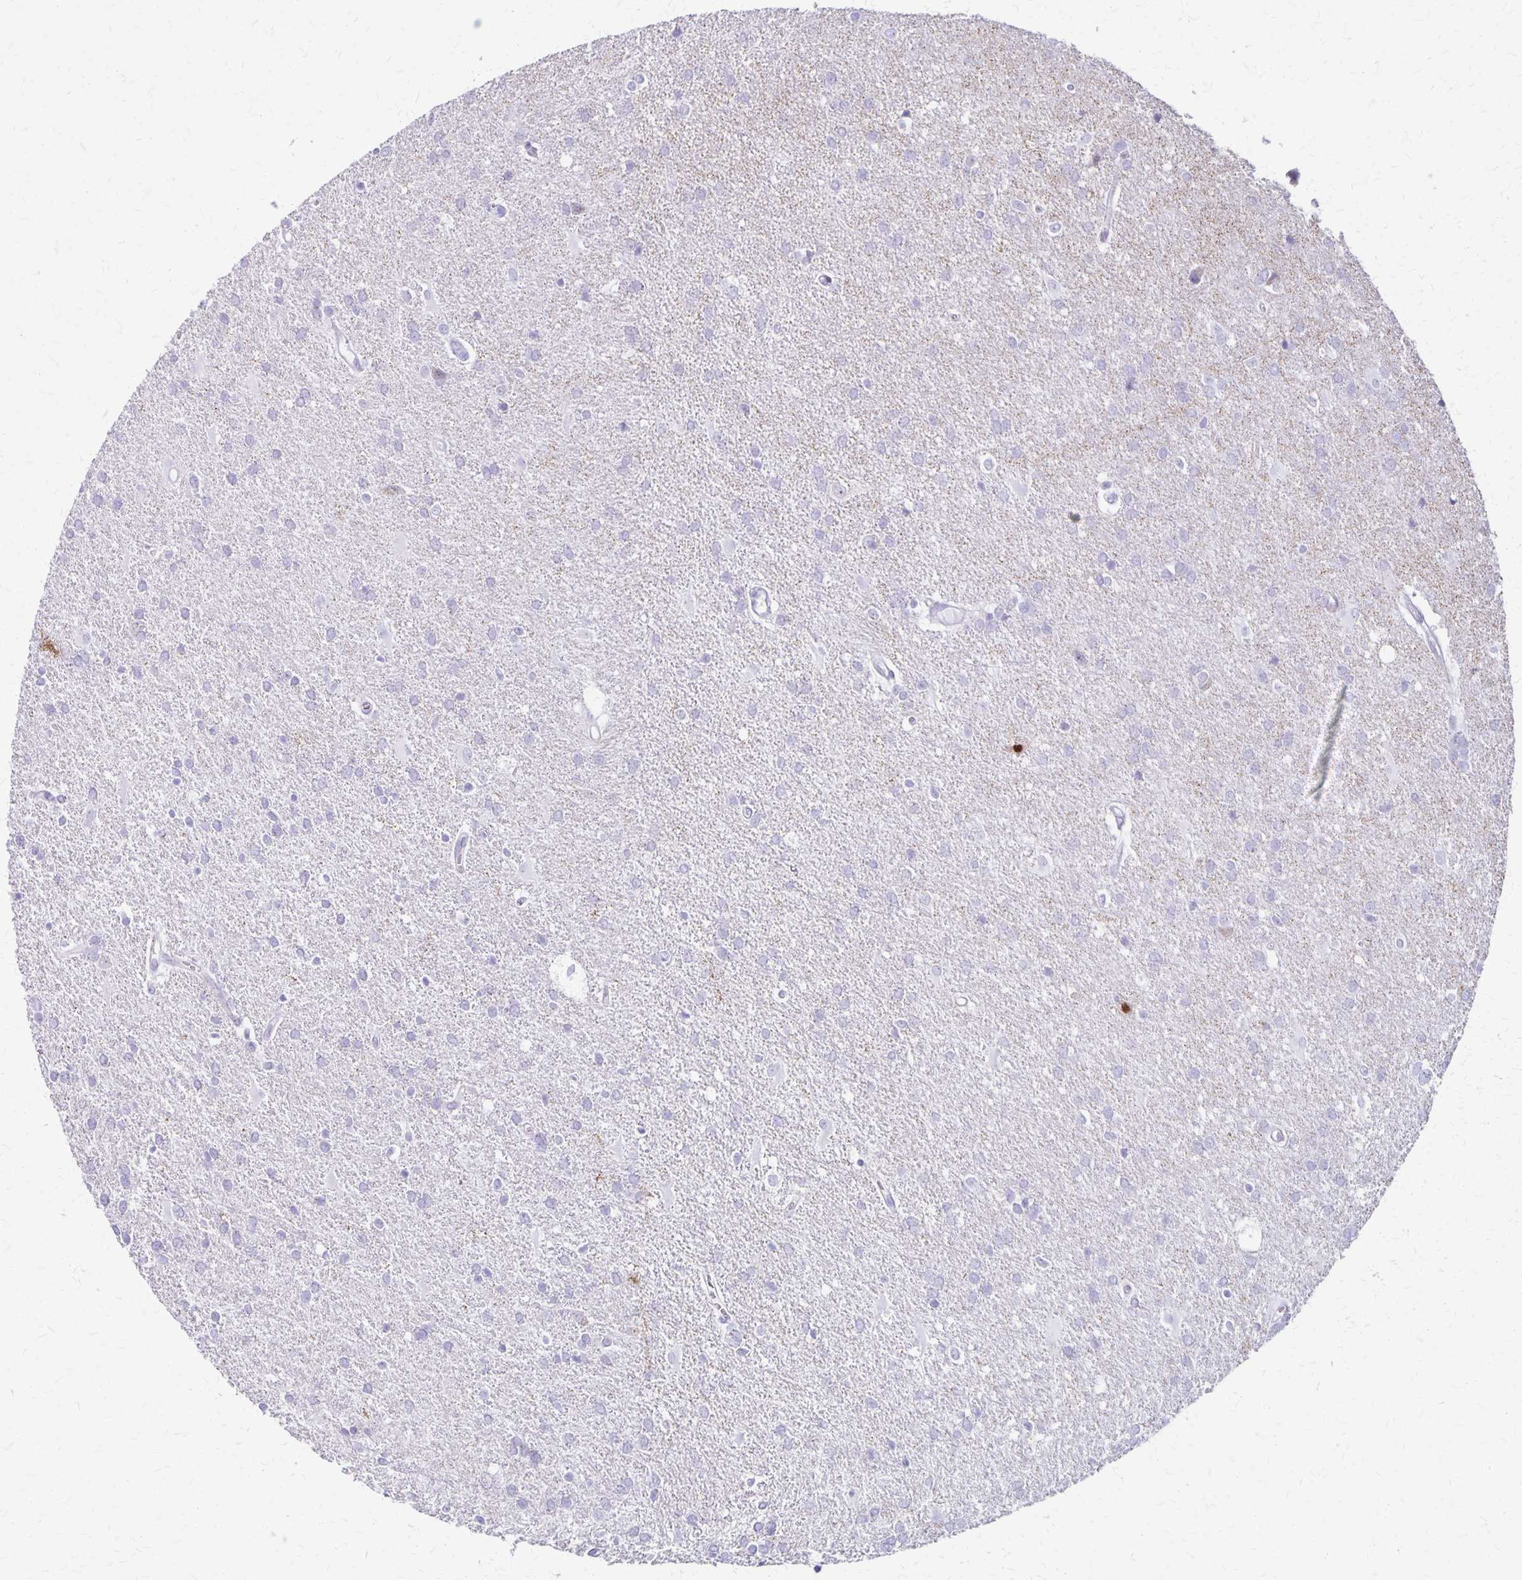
{"staining": {"intensity": "negative", "quantity": "none", "location": "none"}, "tissue": "glioma", "cell_type": "Tumor cells", "image_type": "cancer", "snomed": [{"axis": "morphology", "description": "Glioma, malignant, Low grade"}, {"axis": "topography", "description": "Brain"}], "caption": "Immunohistochemistry (IHC) photomicrograph of malignant low-grade glioma stained for a protein (brown), which exhibits no positivity in tumor cells.", "gene": "HOMER1", "patient": {"sex": "male", "age": 66}}